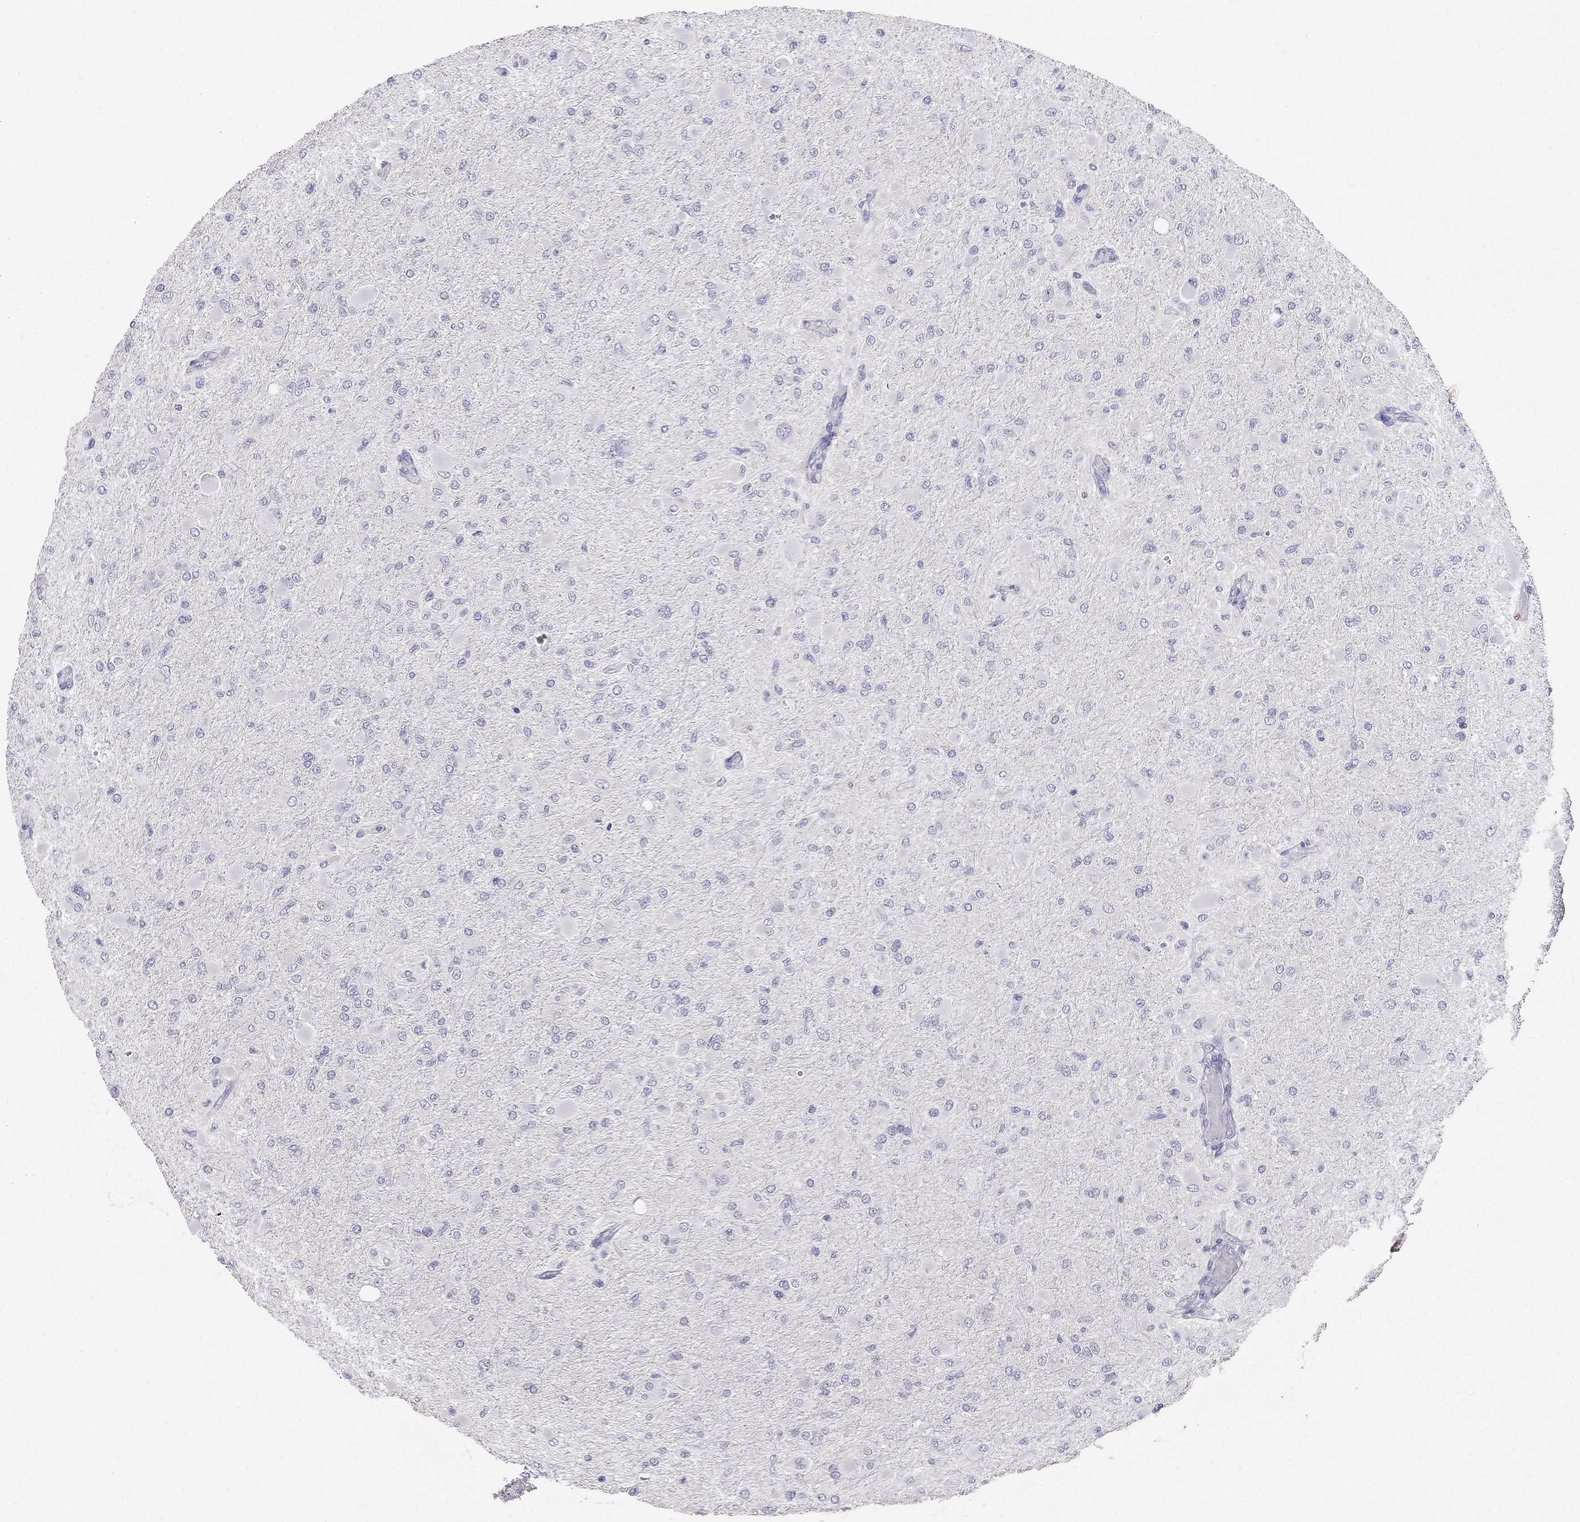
{"staining": {"intensity": "negative", "quantity": "none", "location": "none"}, "tissue": "glioma", "cell_type": "Tumor cells", "image_type": "cancer", "snomed": [{"axis": "morphology", "description": "Glioma, malignant, High grade"}, {"axis": "topography", "description": "Cerebral cortex"}], "caption": "Glioma was stained to show a protein in brown. There is no significant staining in tumor cells.", "gene": "LY6H", "patient": {"sex": "female", "age": 36}}